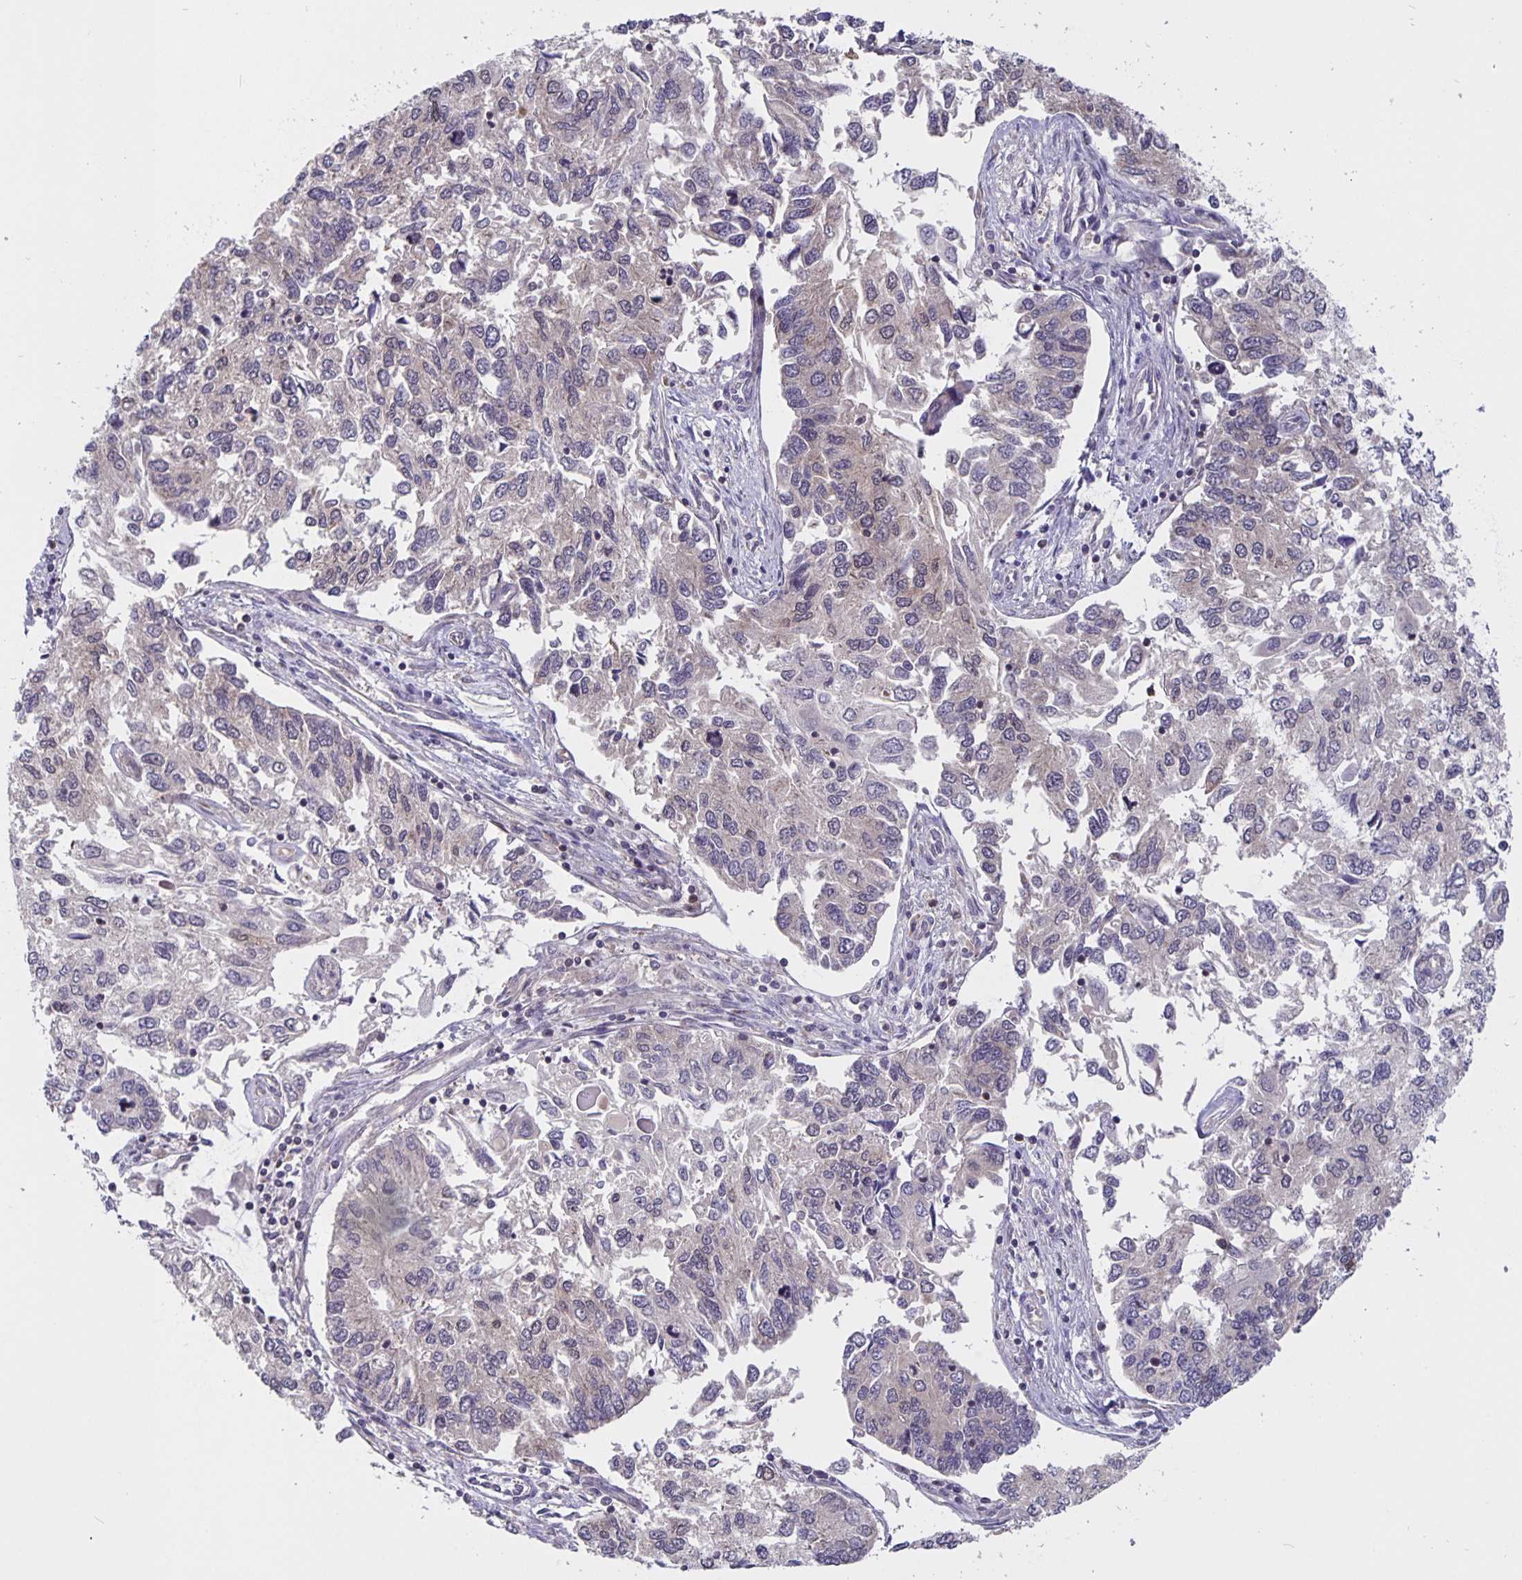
{"staining": {"intensity": "moderate", "quantity": "25%-75%", "location": "cytoplasmic/membranous"}, "tissue": "endometrial cancer", "cell_type": "Tumor cells", "image_type": "cancer", "snomed": [{"axis": "morphology", "description": "Carcinoma, NOS"}, {"axis": "topography", "description": "Uterus"}], "caption": "Moderate cytoplasmic/membranous protein positivity is identified in approximately 25%-75% of tumor cells in carcinoma (endometrial).", "gene": "FEM1C", "patient": {"sex": "female", "age": 76}}